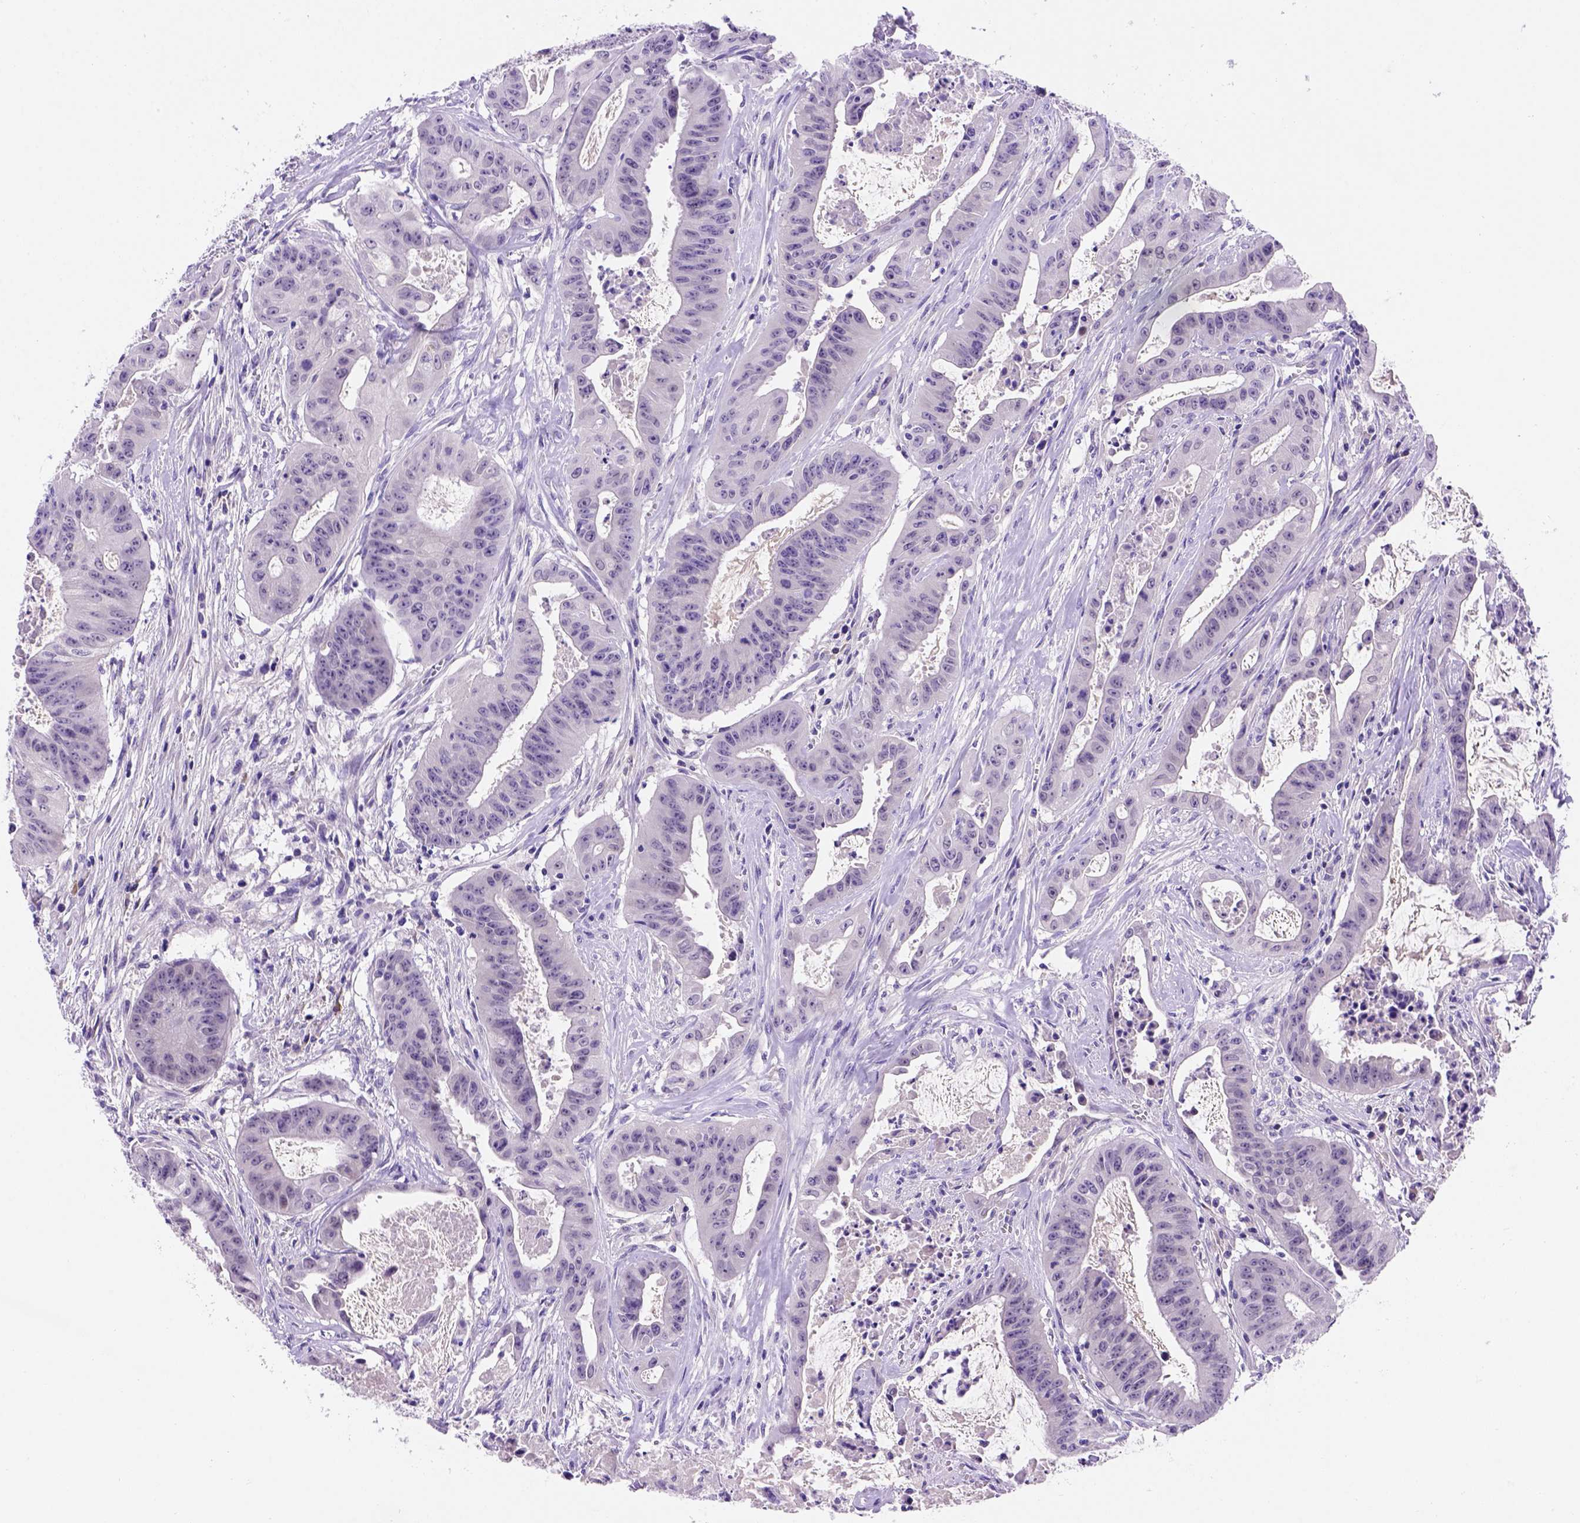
{"staining": {"intensity": "negative", "quantity": "none", "location": "none"}, "tissue": "colorectal cancer", "cell_type": "Tumor cells", "image_type": "cancer", "snomed": [{"axis": "morphology", "description": "Adenocarcinoma, NOS"}, {"axis": "topography", "description": "Colon"}], "caption": "Tumor cells show no significant protein positivity in colorectal cancer.", "gene": "FAM81B", "patient": {"sex": "male", "age": 33}}